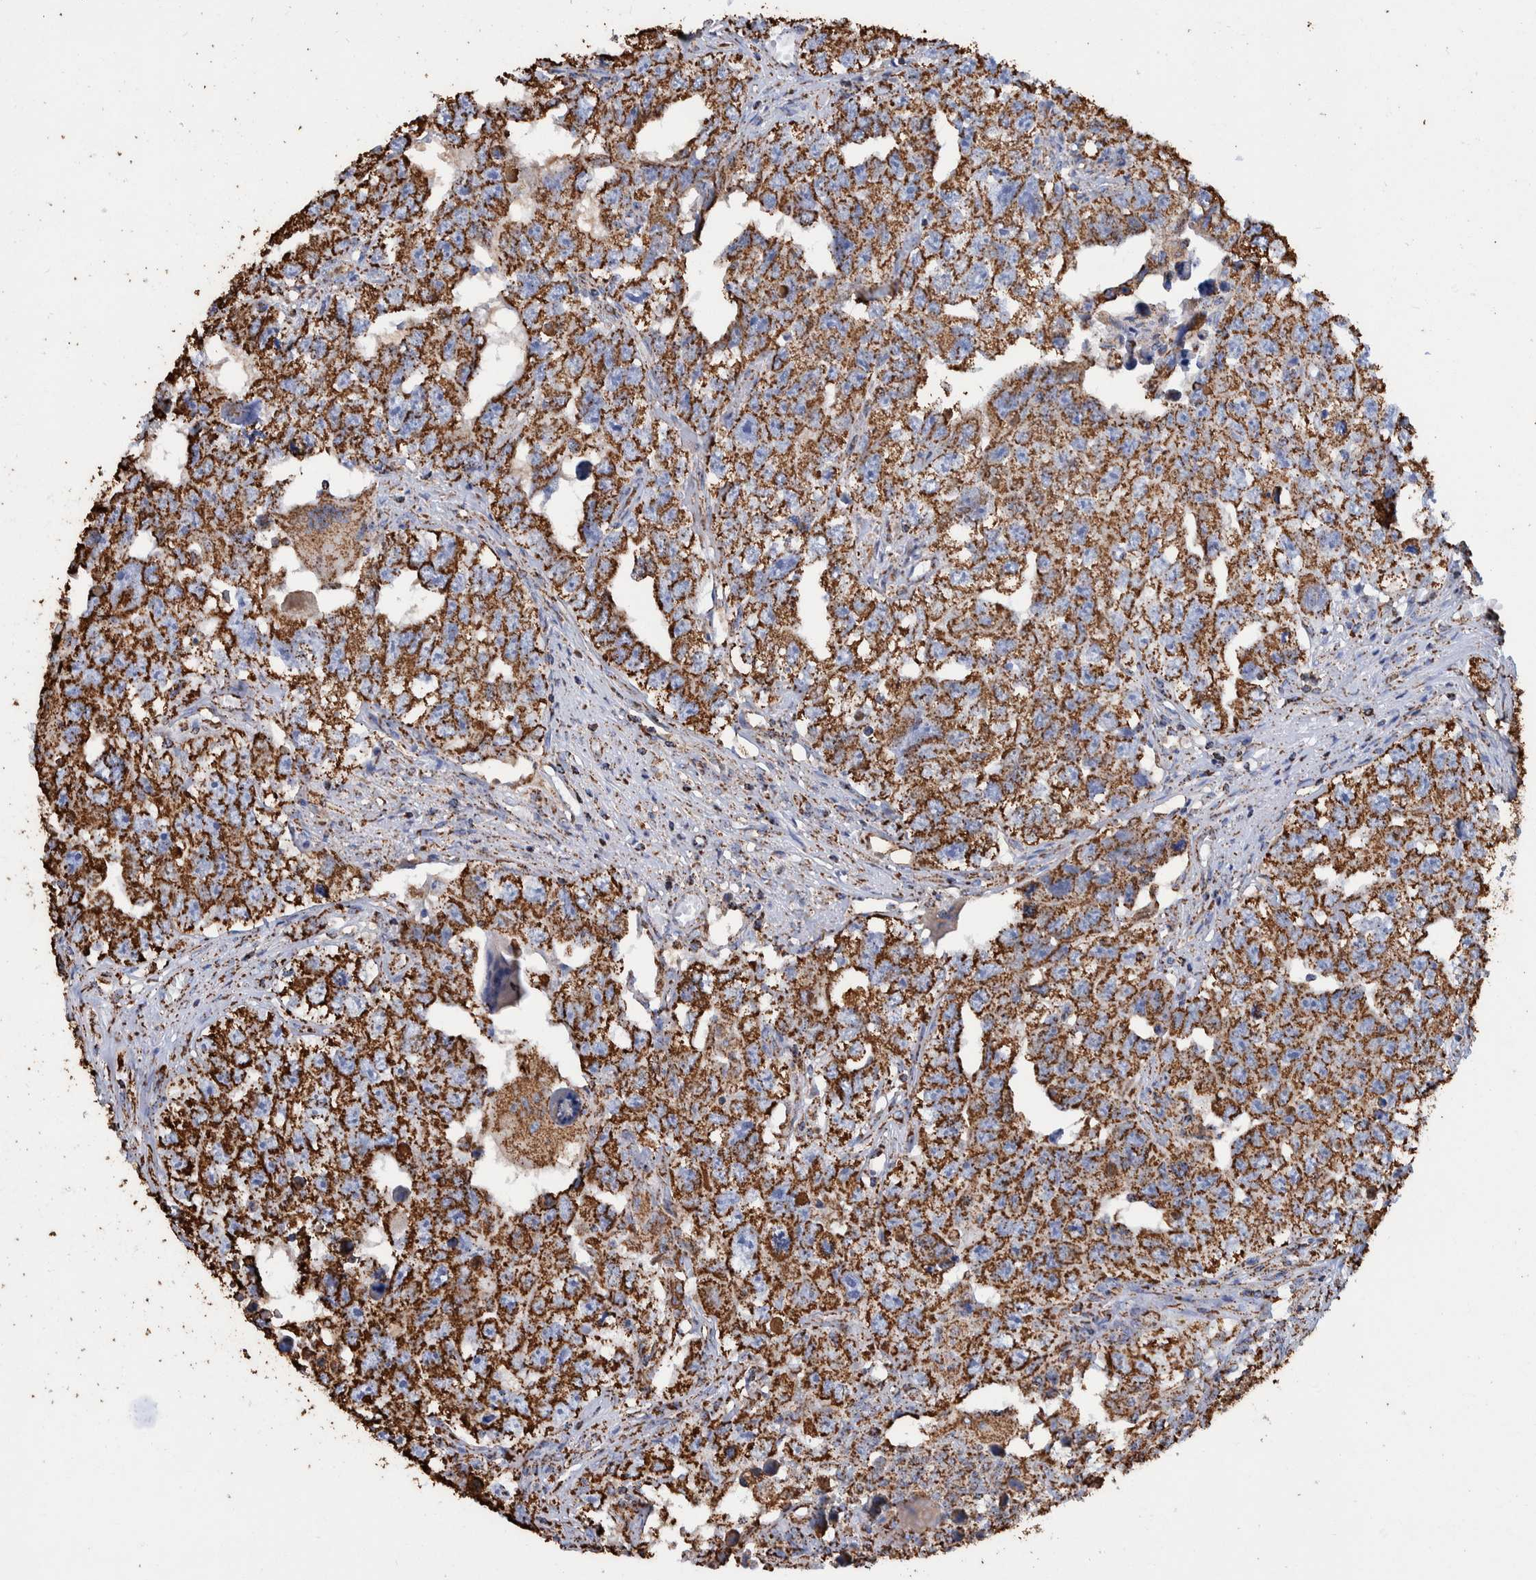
{"staining": {"intensity": "strong", "quantity": ">75%", "location": "cytoplasmic/membranous"}, "tissue": "testis cancer", "cell_type": "Tumor cells", "image_type": "cancer", "snomed": [{"axis": "morphology", "description": "Seminoma, NOS"}, {"axis": "morphology", "description": "Carcinoma, Embryonal, NOS"}, {"axis": "topography", "description": "Testis"}], "caption": "Embryonal carcinoma (testis) stained with a brown dye demonstrates strong cytoplasmic/membranous positive staining in about >75% of tumor cells.", "gene": "VPS26C", "patient": {"sex": "male", "age": 43}}